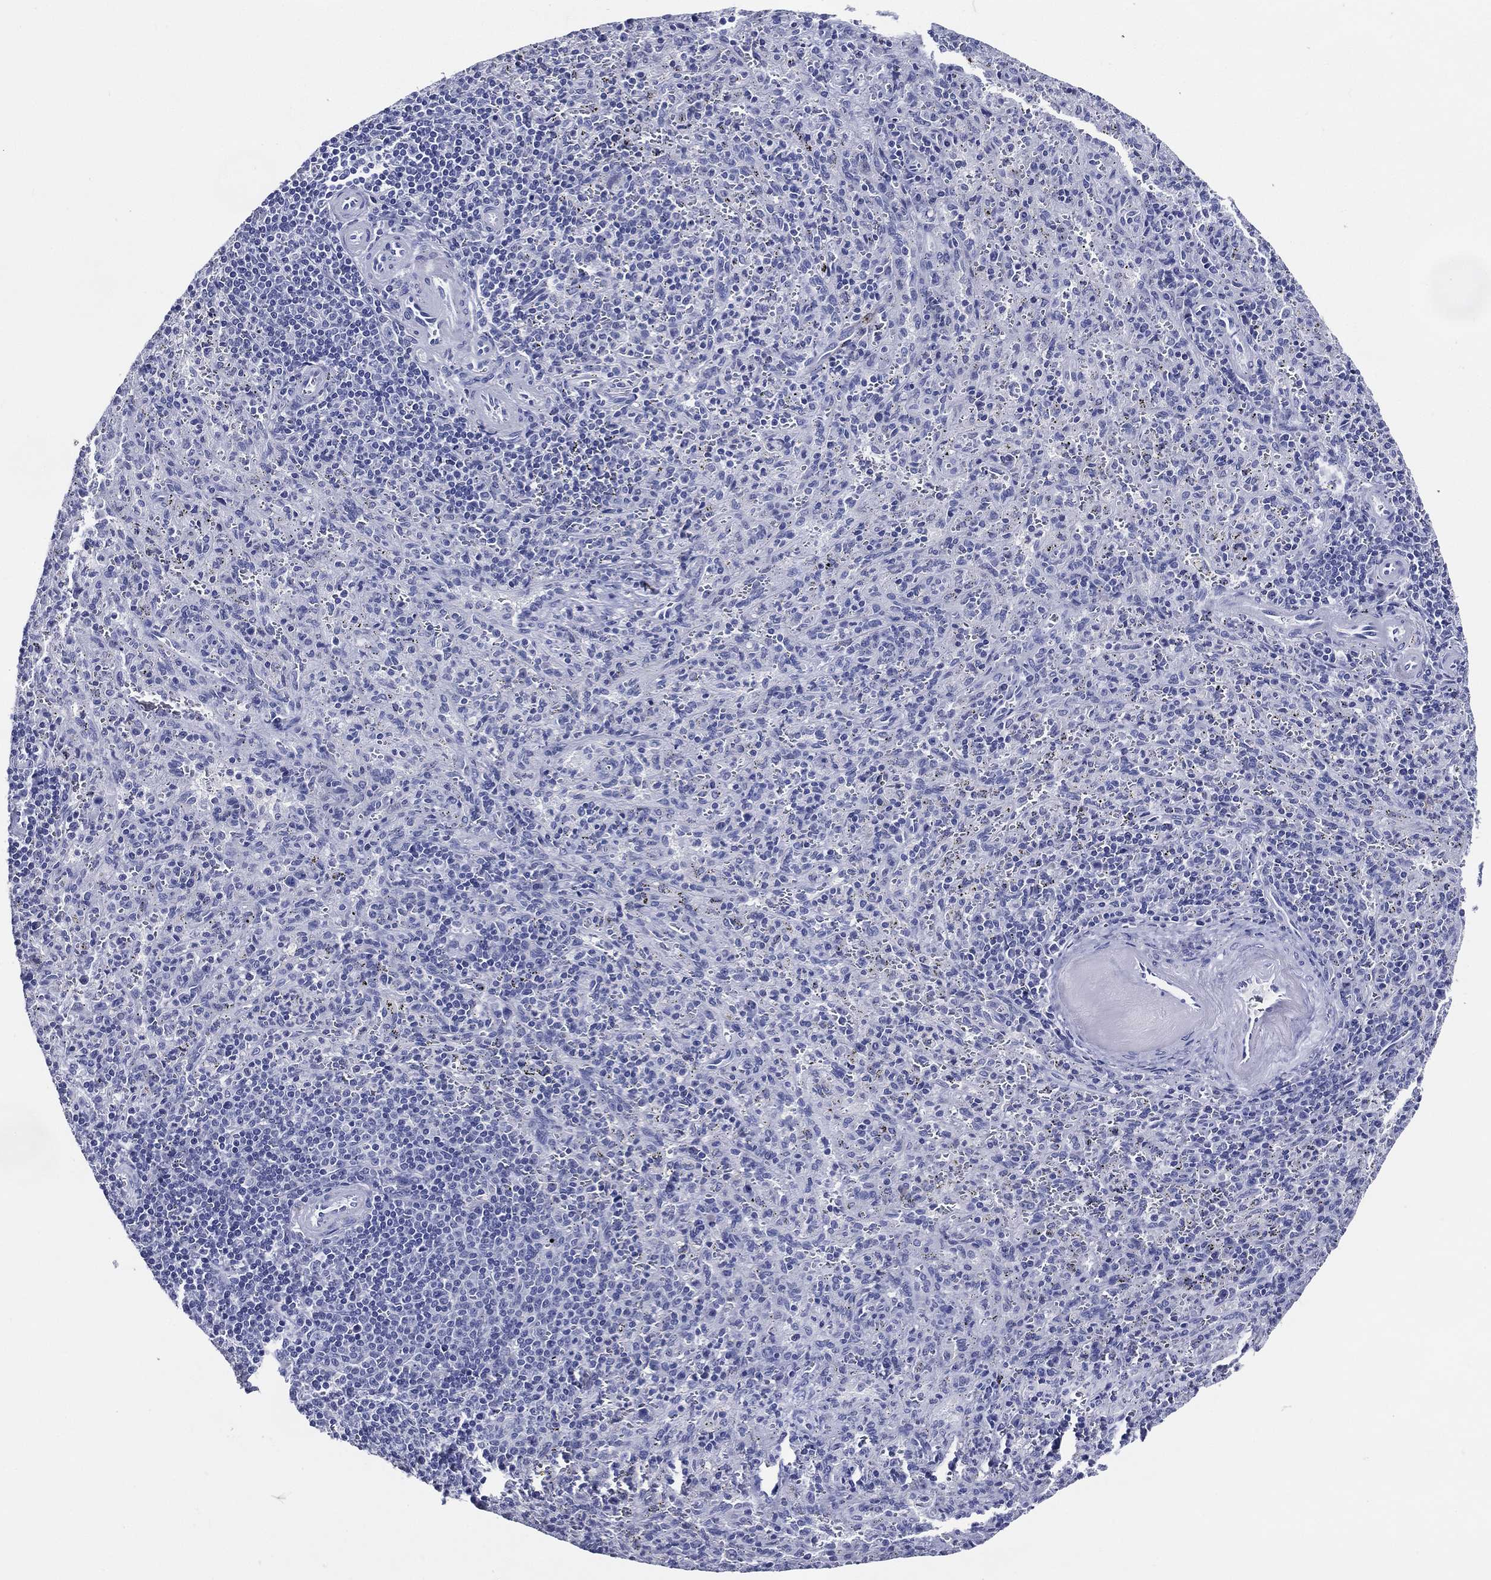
{"staining": {"intensity": "negative", "quantity": "none", "location": "none"}, "tissue": "spleen", "cell_type": "Cells in red pulp", "image_type": "normal", "snomed": [{"axis": "morphology", "description": "Normal tissue, NOS"}, {"axis": "topography", "description": "Spleen"}], "caption": "The histopathology image reveals no significant expression in cells in red pulp of spleen. (DAB immunohistochemistry (IHC), high magnification).", "gene": "ACE2", "patient": {"sex": "male", "age": 57}}